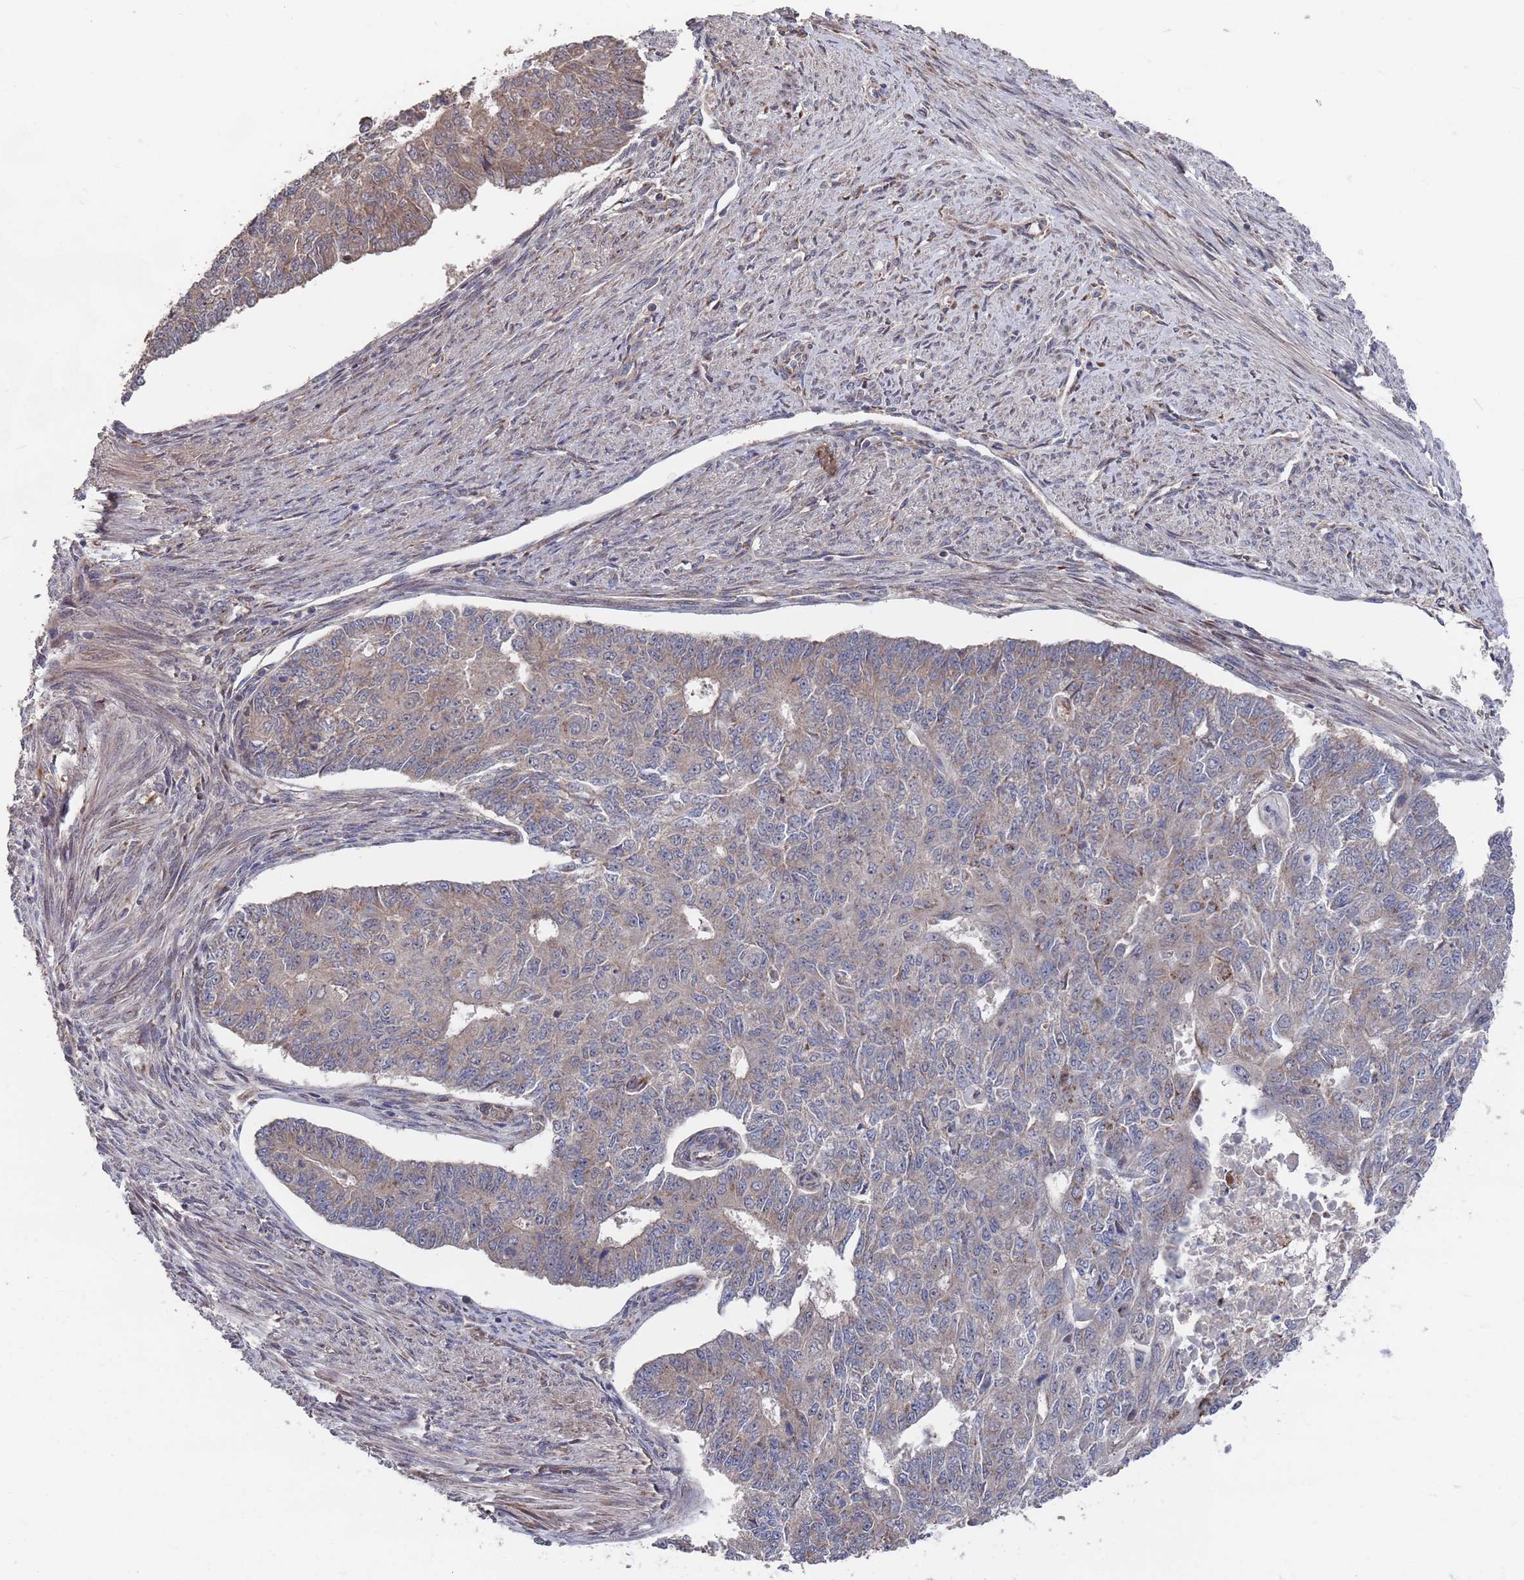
{"staining": {"intensity": "weak", "quantity": "25%-75%", "location": "cytoplasmic/membranous"}, "tissue": "endometrial cancer", "cell_type": "Tumor cells", "image_type": "cancer", "snomed": [{"axis": "morphology", "description": "Adenocarcinoma, NOS"}, {"axis": "topography", "description": "Endometrium"}], "caption": "Immunohistochemistry (DAB) staining of human endometrial adenocarcinoma exhibits weak cytoplasmic/membranous protein positivity in approximately 25%-75% of tumor cells.", "gene": "UNC45A", "patient": {"sex": "female", "age": 32}}